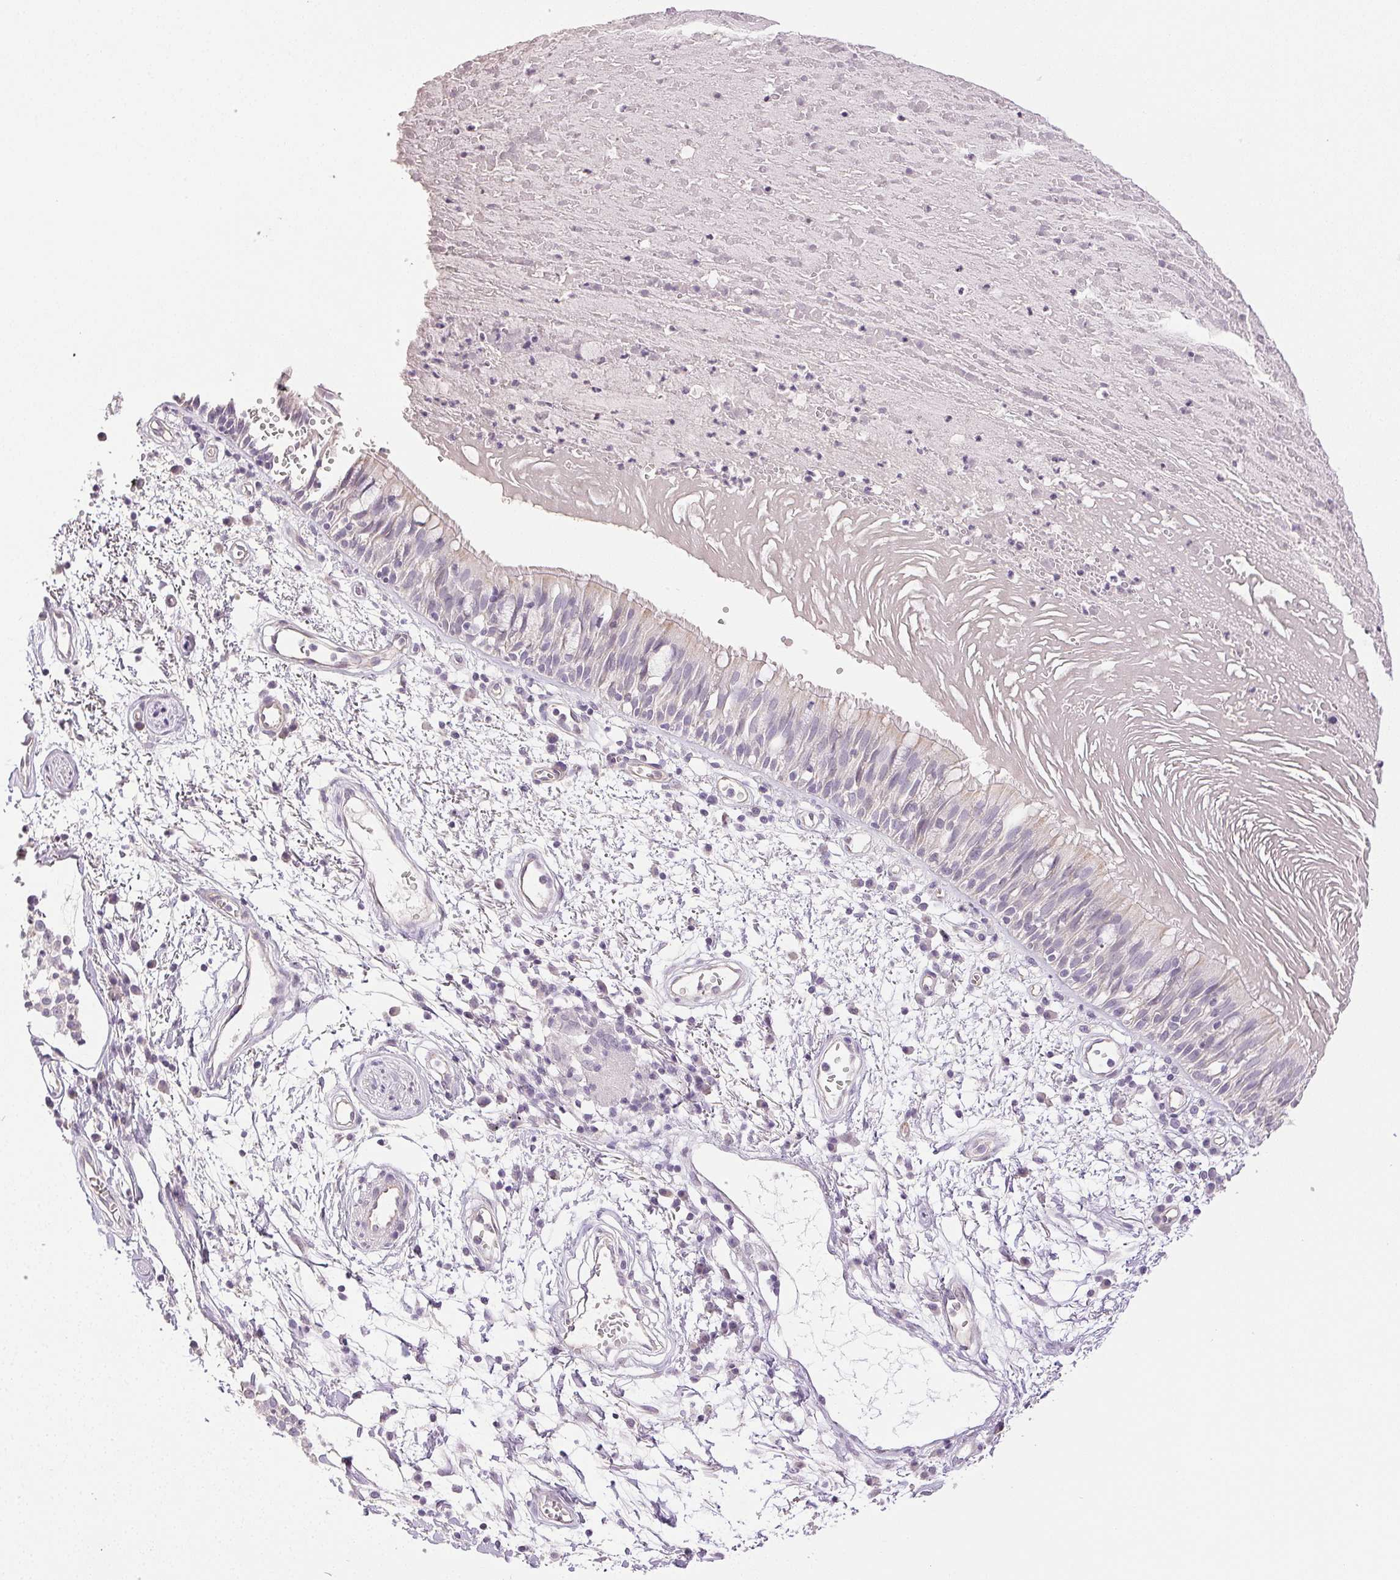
{"staining": {"intensity": "negative", "quantity": "none", "location": "none"}, "tissue": "bronchus", "cell_type": "Respiratory epithelial cells", "image_type": "normal", "snomed": [{"axis": "morphology", "description": "Normal tissue, NOS"}, {"axis": "morphology", "description": "Squamous cell carcinoma, NOS"}, {"axis": "topography", "description": "Cartilage tissue"}, {"axis": "topography", "description": "Bronchus"}, {"axis": "topography", "description": "Lung"}], "caption": "This is an immunohistochemistry micrograph of normal human bronchus. There is no staining in respiratory epithelial cells.", "gene": "PLCB1", "patient": {"sex": "male", "age": 66}}